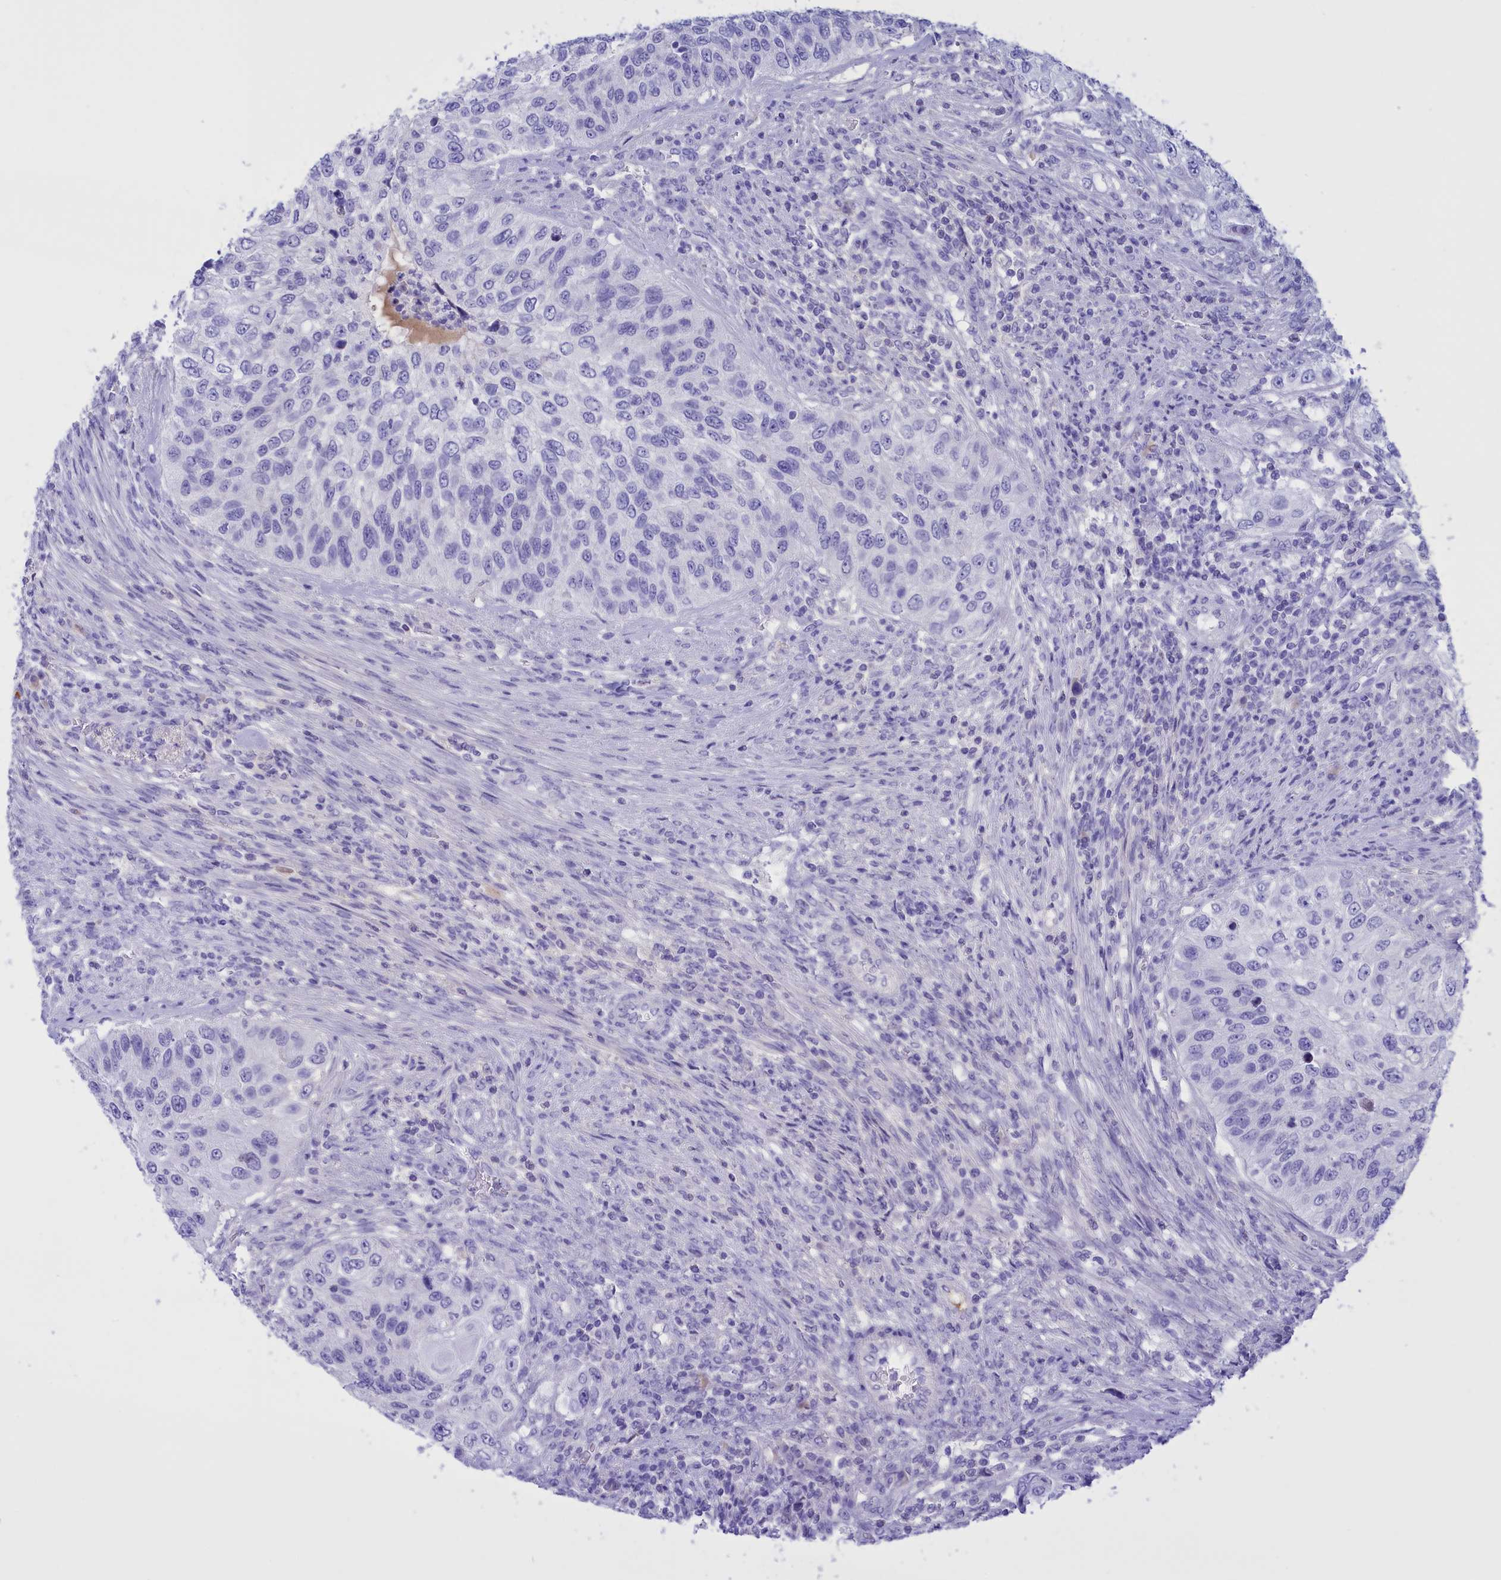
{"staining": {"intensity": "negative", "quantity": "none", "location": "none"}, "tissue": "urothelial cancer", "cell_type": "Tumor cells", "image_type": "cancer", "snomed": [{"axis": "morphology", "description": "Urothelial carcinoma, High grade"}, {"axis": "topography", "description": "Urinary bladder"}], "caption": "The immunohistochemistry (IHC) histopathology image has no significant staining in tumor cells of urothelial cancer tissue.", "gene": "PROK2", "patient": {"sex": "female", "age": 60}}